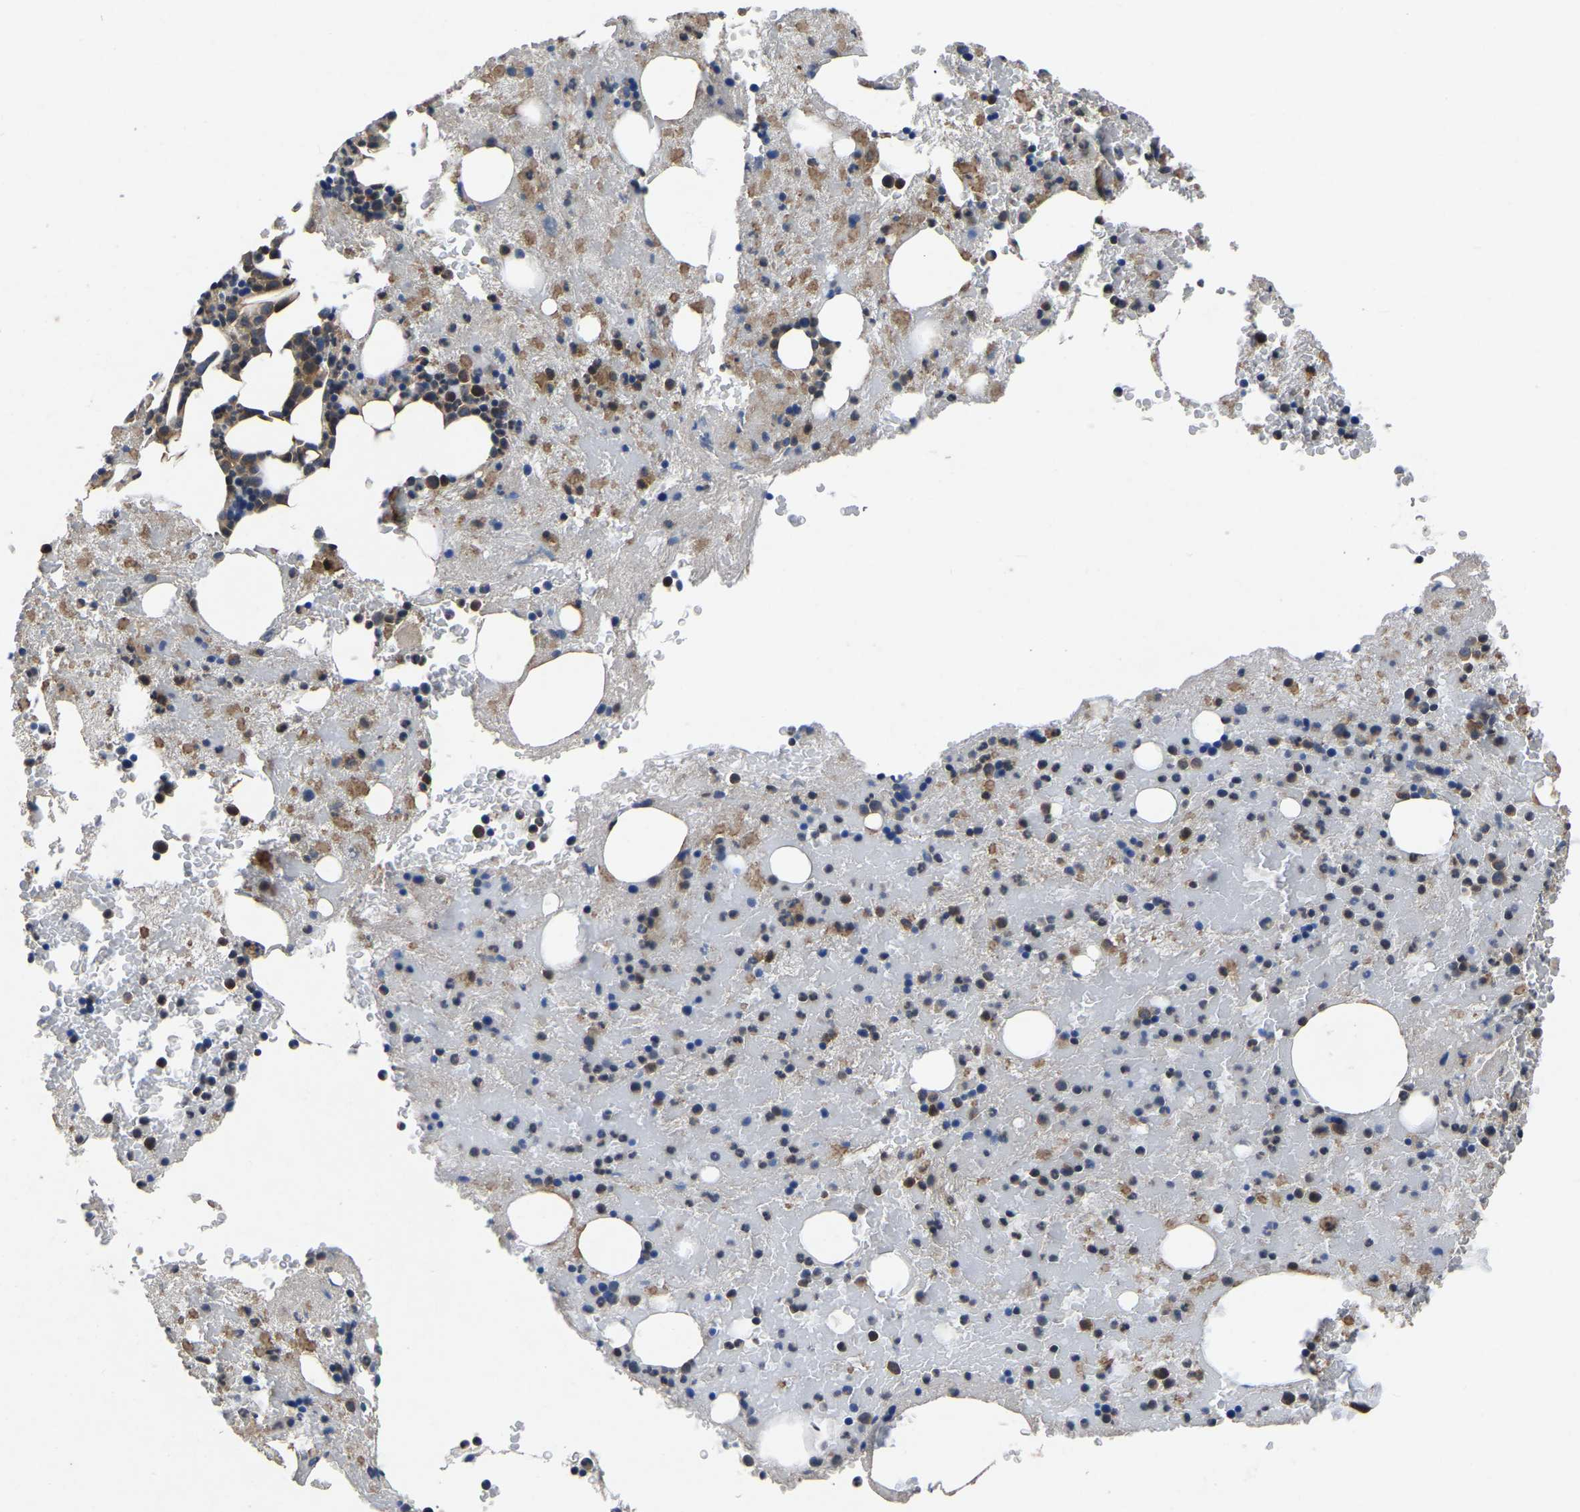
{"staining": {"intensity": "moderate", "quantity": "25%-75%", "location": "cytoplasmic/membranous"}, "tissue": "bone marrow", "cell_type": "Hematopoietic cells", "image_type": "normal", "snomed": [{"axis": "morphology", "description": "Normal tissue, NOS"}, {"axis": "morphology", "description": "Inflammation, NOS"}, {"axis": "topography", "description": "Bone marrow"}], "caption": "IHC (DAB) staining of benign bone marrow shows moderate cytoplasmic/membranous protein positivity in about 25%-75% of hematopoietic cells.", "gene": "FGD5", "patient": {"sex": "male", "age": 63}}